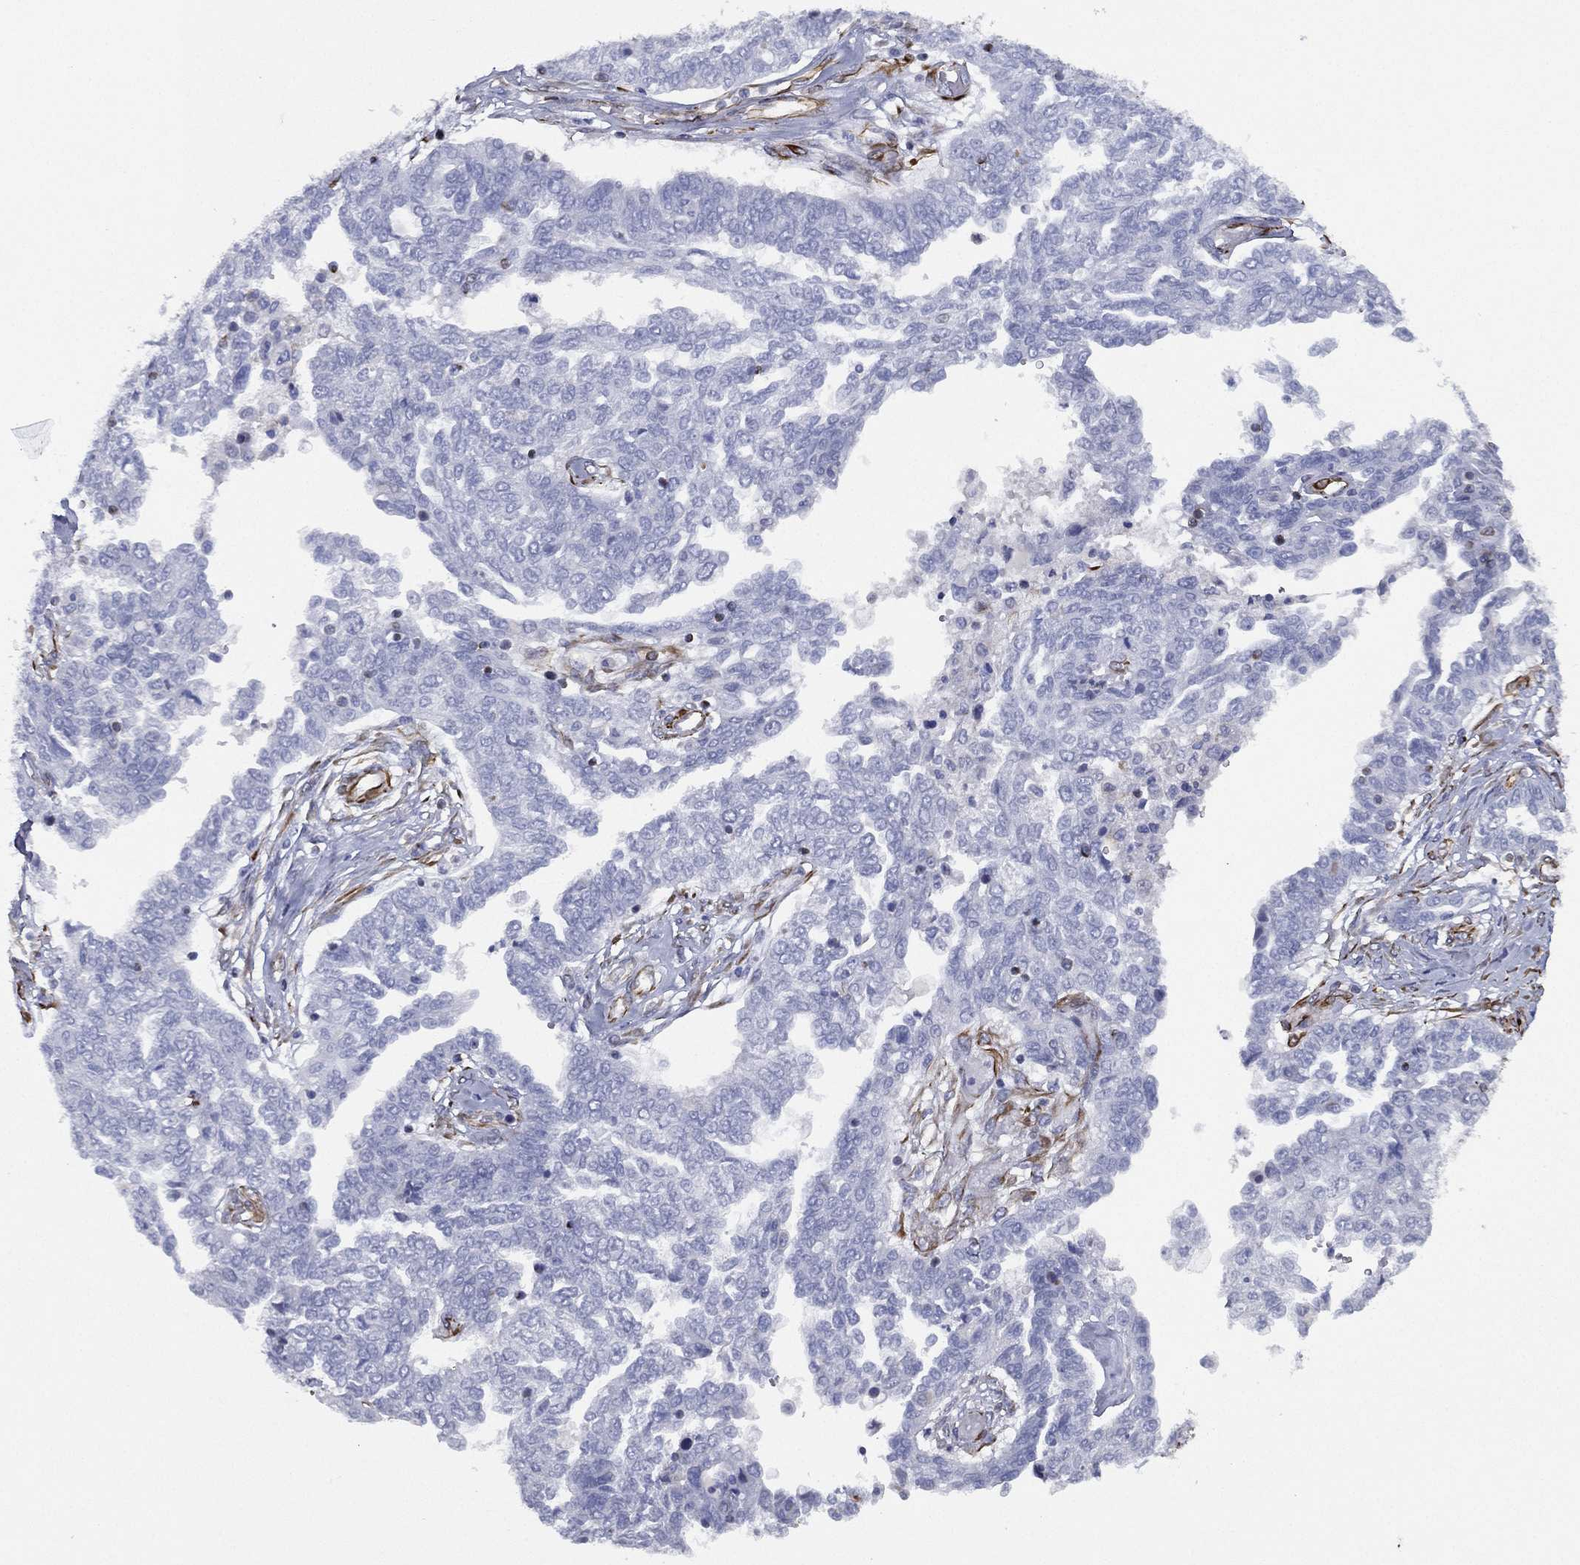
{"staining": {"intensity": "negative", "quantity": "none", "location": "none"}, "tissue": "ovarian cancer", "cell_type": "Tumor cells", "image_type": "cancer", "snomed": [{"axis": "morphology", "description": "Cystadenocarcinoma, serous, NOS"}, {"axis": "topography", "description": "Ovary"}], "caption": "Micrograph shows no significant protein positivity in tumor cells of serous cystadenocarcinoma (ovarian). (Stains: DAB immunohistochemistry with hematoxylin counter stain, Microscopy: brightfield microscopy at high magnification).", "gene": "MAS1", "patient": {"sex": "female", "age": 67}}